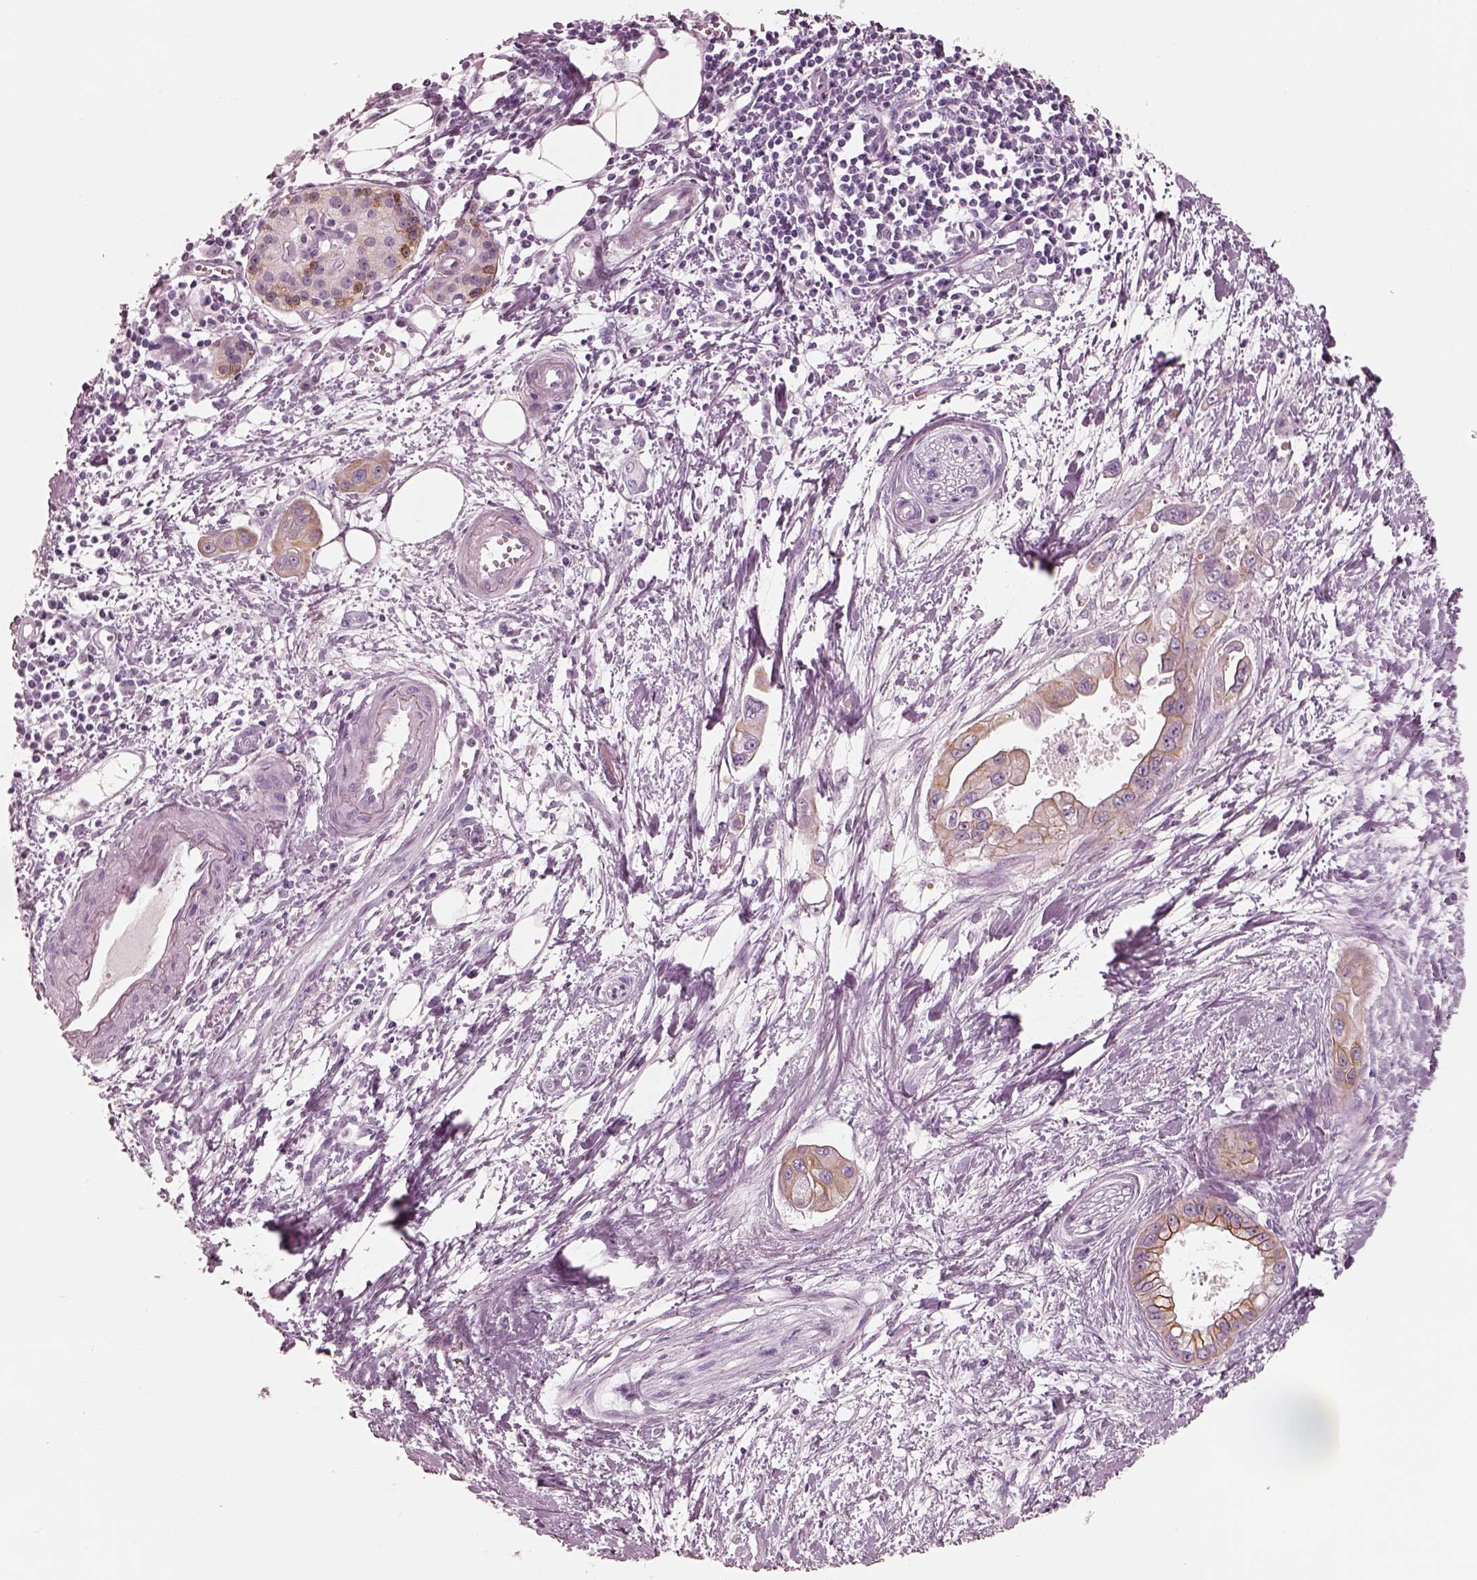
{"staining": {"intensity": "moderate", "quantity": "25%-75%", "location": "cytoplasmic/membranous"}, "tissue": "pancreatic cancer", "cell_type": "Tumor cells", "image_type": "cancer", "snomed": [{"axis": "morphology", "description": "Adenocarcinoma, NOS"}, {"axis": "topography", "description": "Pancreas"}], "caption": "DAB immunohistochemical staining of adenocarcinoma (pancreatic) reveals moderate cytoplasmic/membranous protein staining in about 25%-75% of tumor cells. (DAB IHC with brightfield microscopy, high magnification).", "gene": "PON3", "patient": {"sex": "male", "age": 60}}